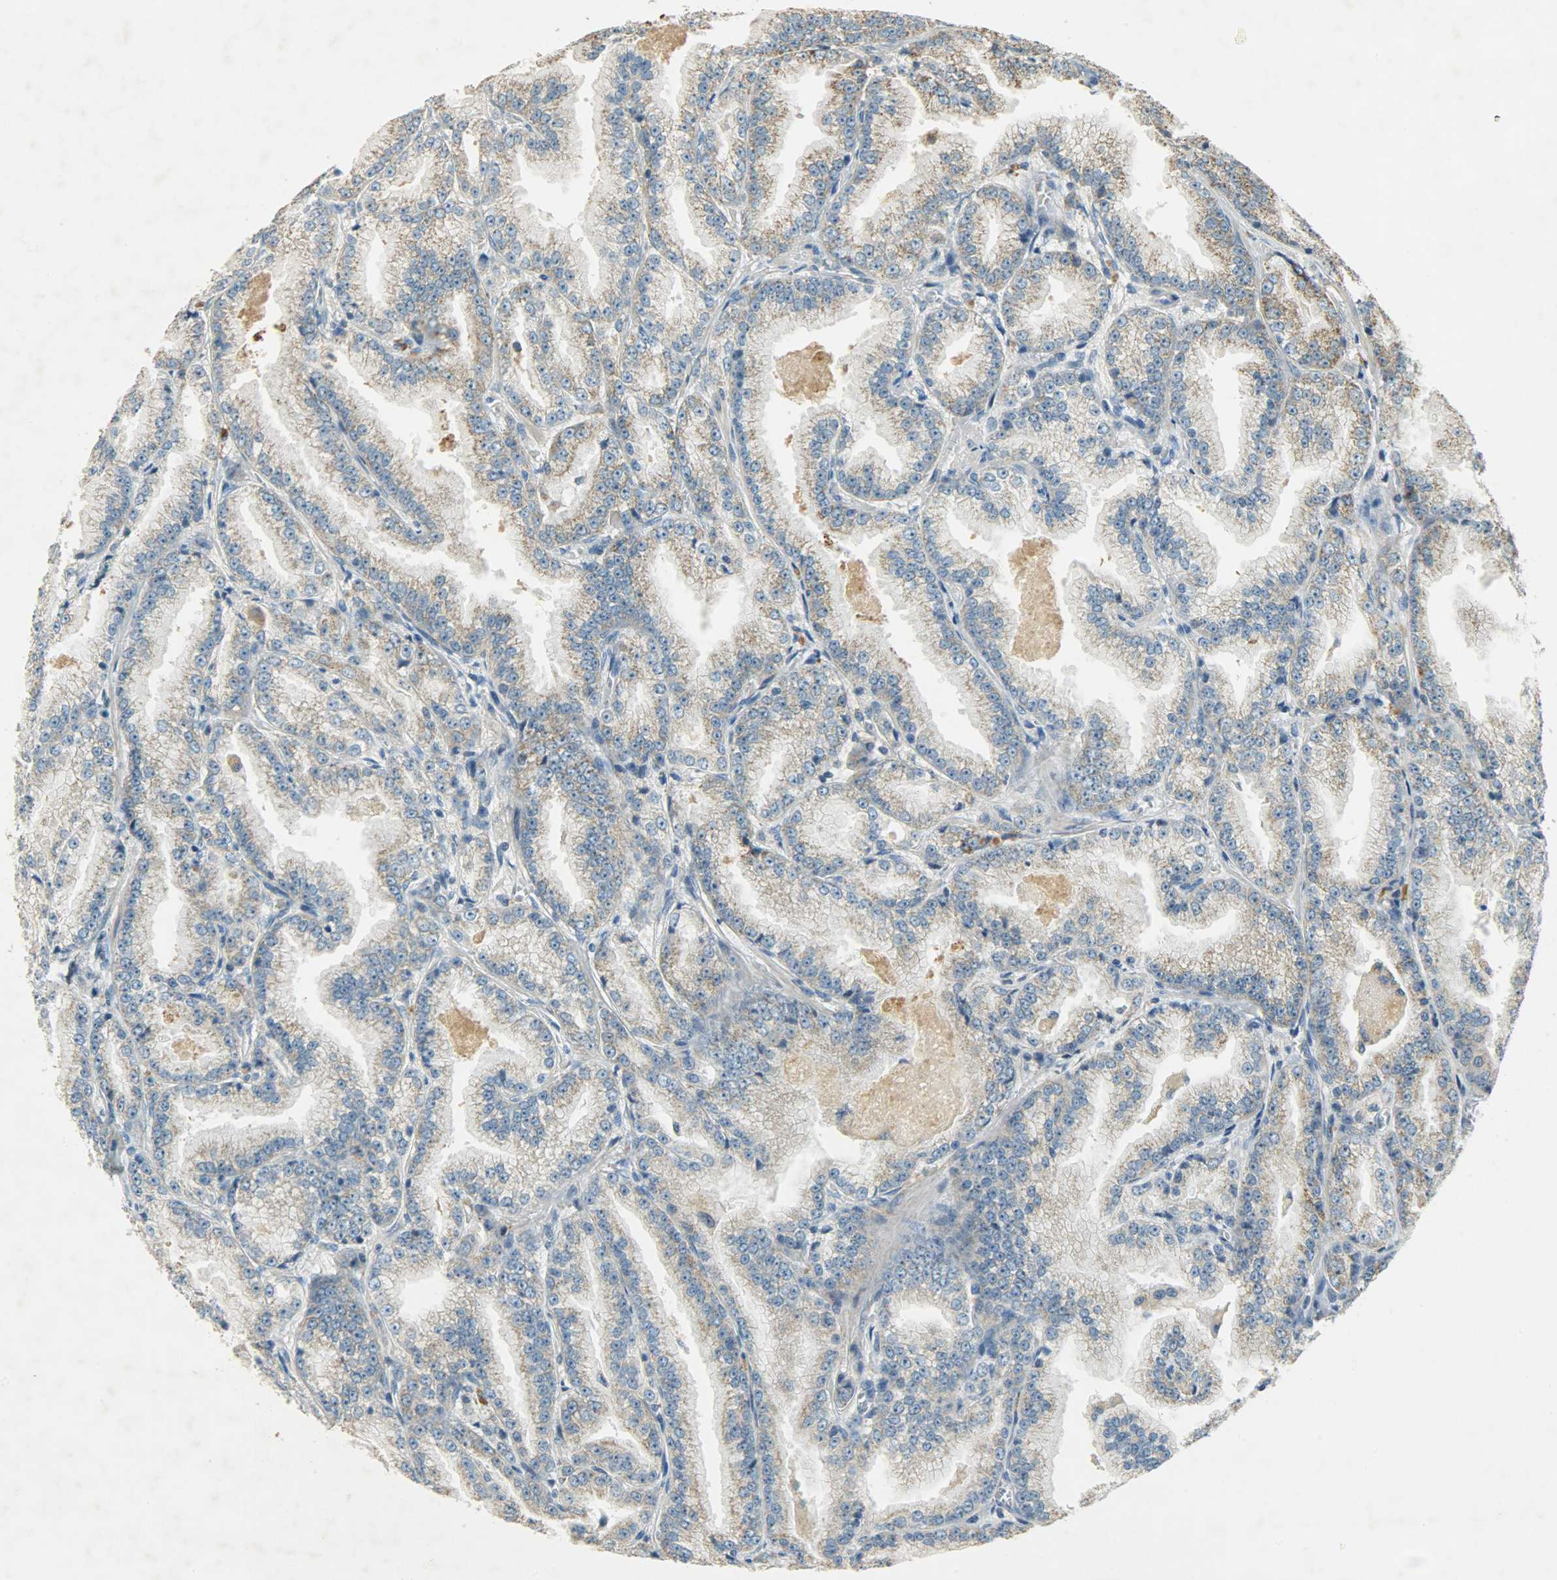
{"staining": {"intensity": "weak", "quantity": ">75%", "location": "cytoplasmic/membranous"}, "tissue": "prostate cancer", "cell_type": "Tumor cells", "image_type": "cancer", "snomed": [{"axis": "morphology", "description": "Adenocarcinoma, High grade"}, {"axis": "topography", "description": "Prostate"}], "caption": "The histopathology image reveals a brown stain indicating the presence of a protein in the cytoplasmic/membranous of tumor cells in prostate cancer (high-grade adenocarcinoma). (DAB IHC with brightfield microscopy, high magnification).", "gene": "HDHD5", "patient": {"sex": "male", "age": 61}}